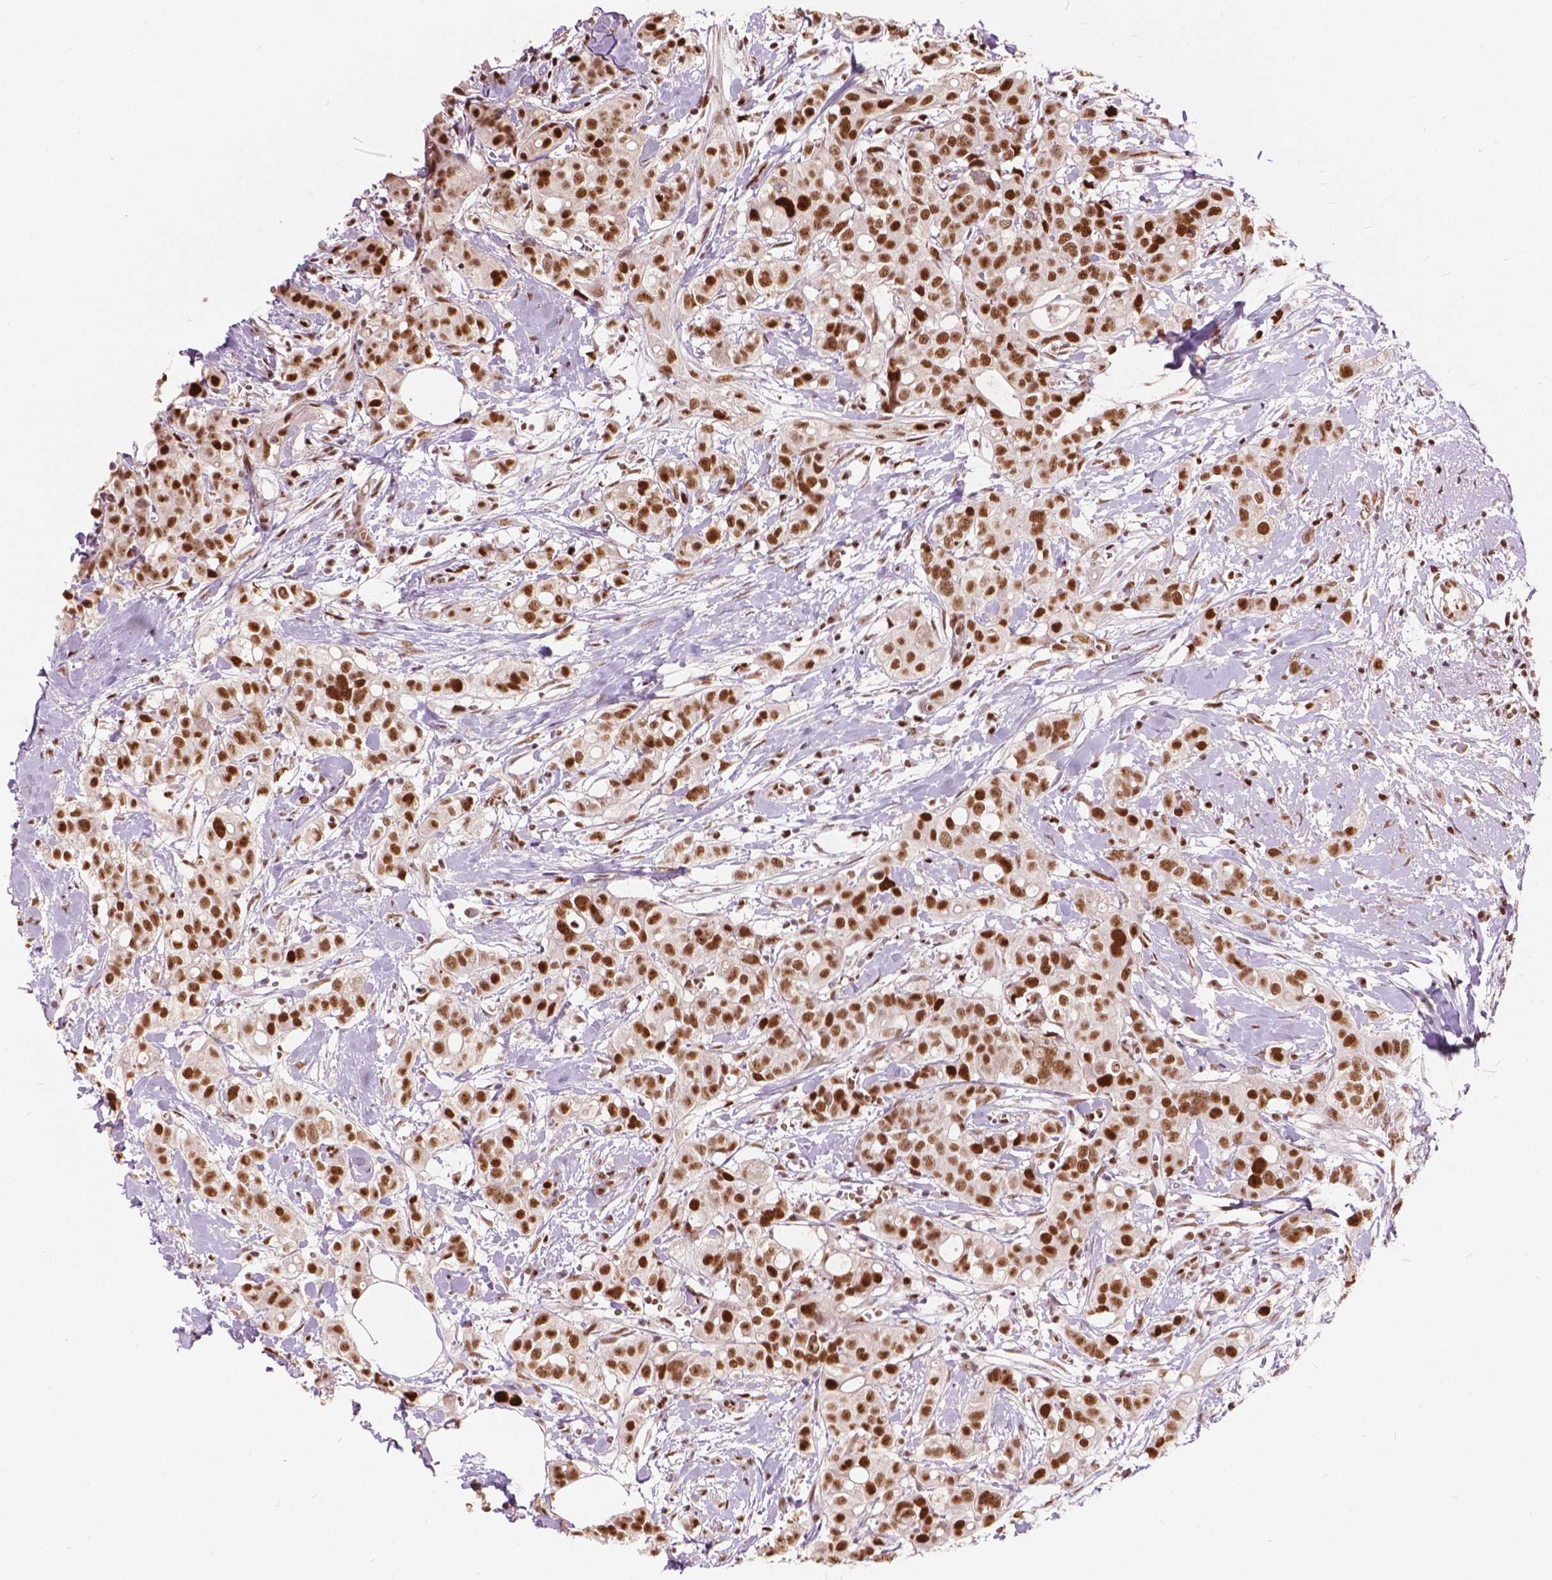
{"staining": {"intensity": "strong", "quantity": ">75%", "location": "nuclear"}, "tissue": "breast cancer", "cell_type": "Tumor cells", "image_type": "cancer", "snomed": [{"axis": "morphology", "description": "Duct carcinoma"}, {"axis": "topography", "description": "Breast"}], "caption": "An IHC micrograph of neoplastic tissue is shown. Protein staining in brown shows strong nuclear positivity in breast cancer within tumor cells. (Stains: DAB in brown, nuclei in blue, Microscopy: brightfield microscopy at high magnification).", "gene": "ANP32B", "patient": {"sex": "female", "age": 40}}